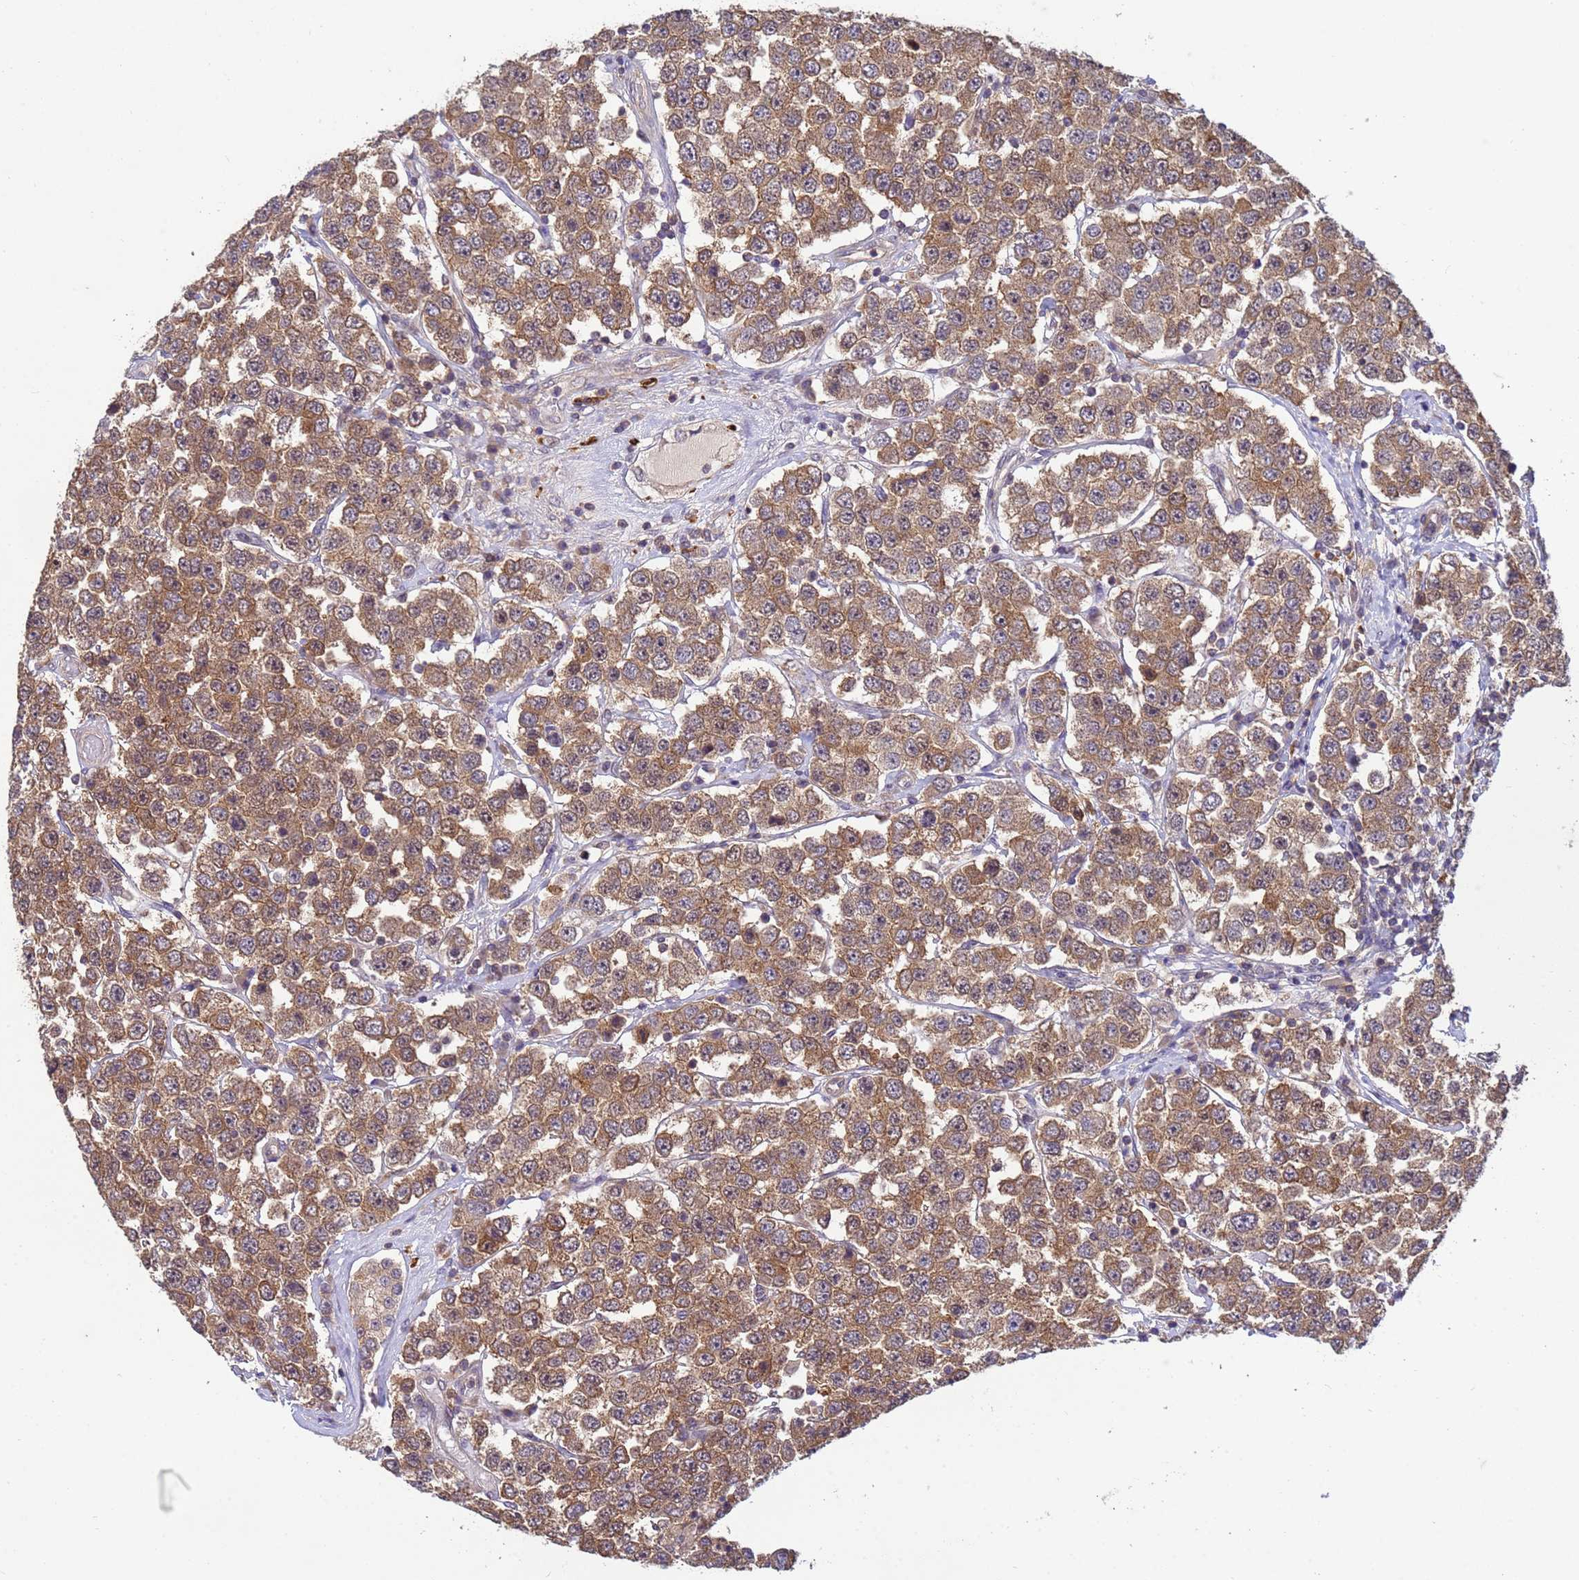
{"staining": {"intensity": "moderate", "quantity": ">75%", "location": "cytoplasmic/membranous"}, "tissue": "testis cancer", "cell_type": "Tumor cells", "image_type": "cancer", "snomed": [{"axis": "morphology", "description": "Seminoma, NOS"}, {"axis": "topography", "description": "Testis"}], "caption": "Seminoma (testis) was stained to show a protein in brown. There is medium levels of moderate cytoplasmic/membranous expression in about >75% of tumor cells.", "gene": "NPEPPS", "patient": {"sex": "male", "age": 28}}